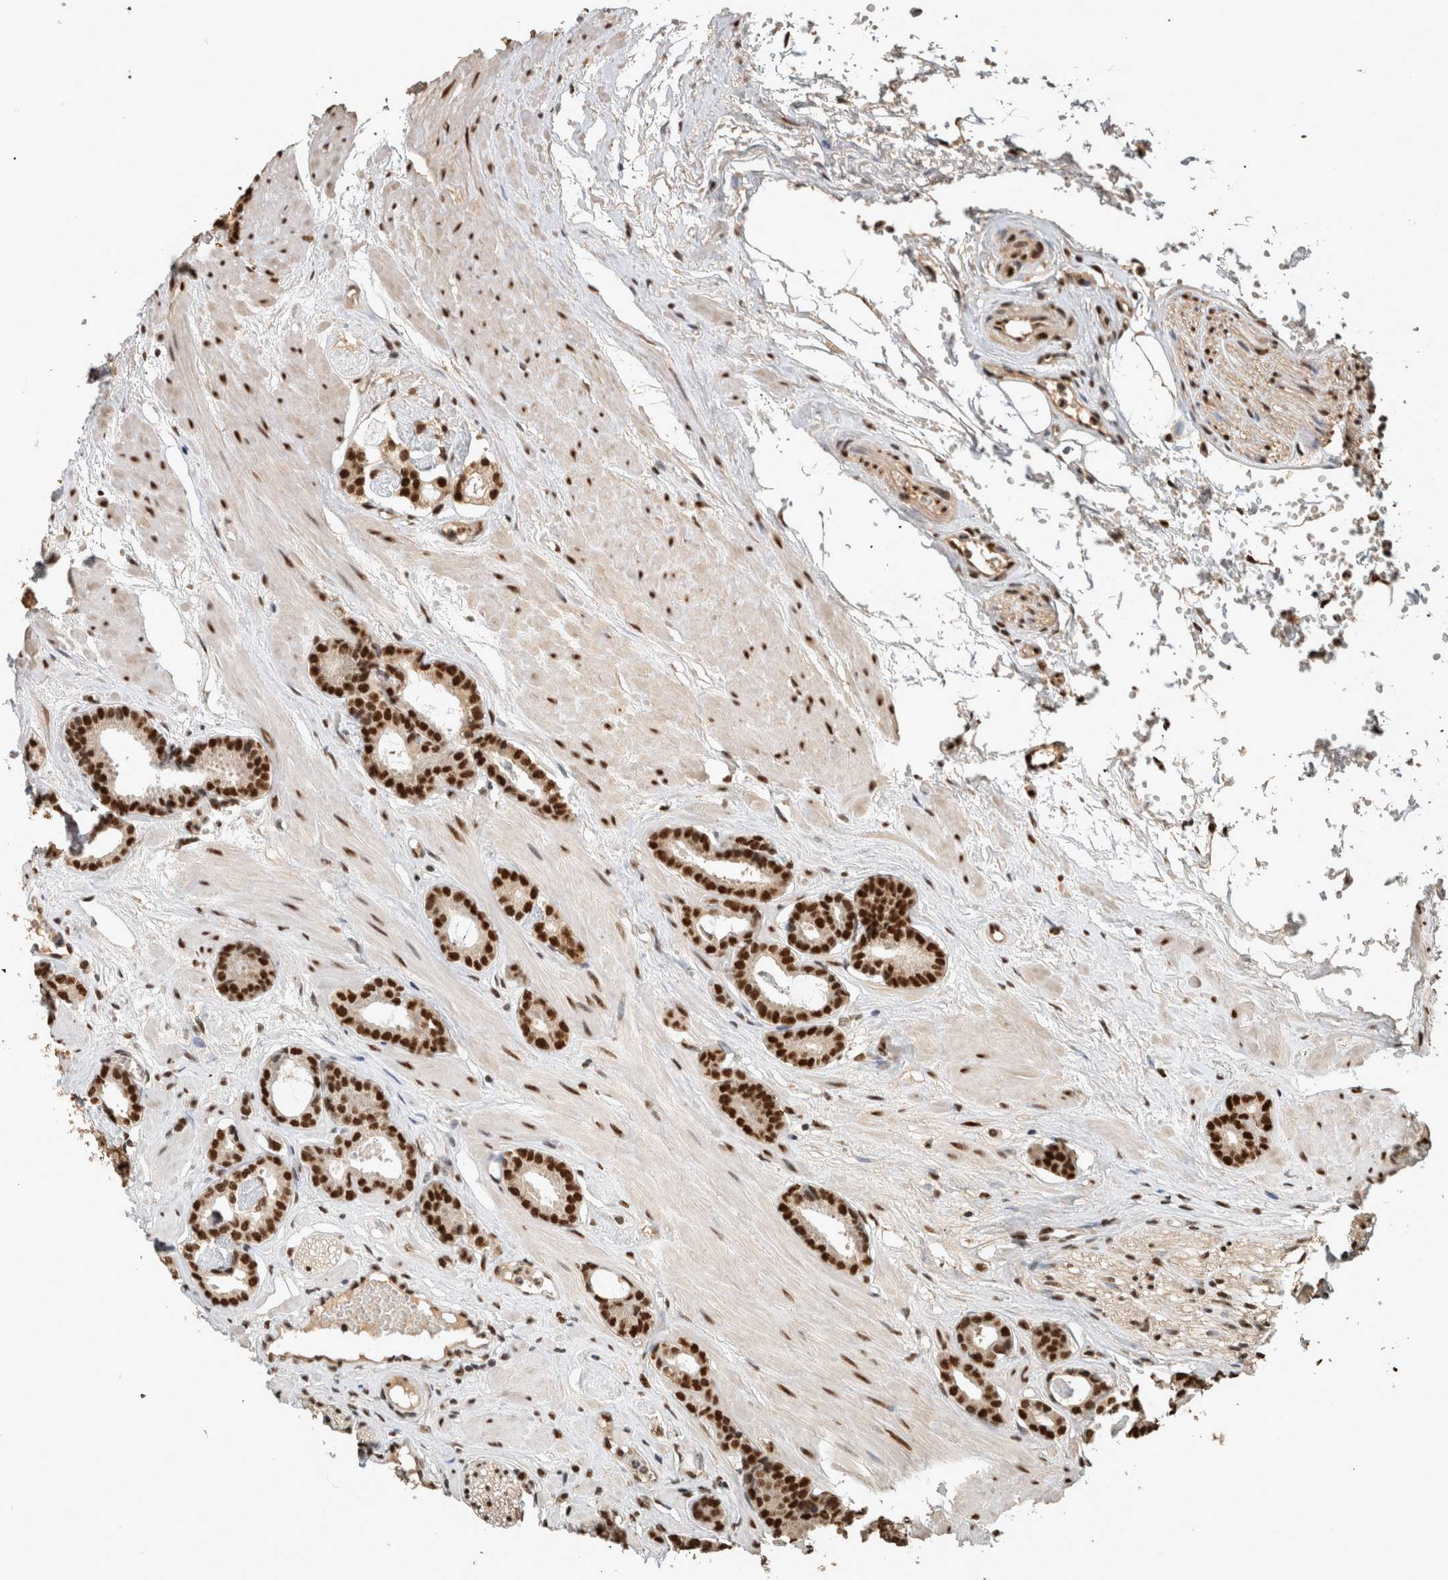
{"staining": {"intensity": "strong", "quantity": ">75%", "location": "nuclear"}, "tissue": "prostate cancer", "cell_type": "Tumor cells", "image_type": "cancer", "snomed": [{"axis": "morphology", "description": "Adenocarcinoma, Low grade"}, {"axis": "topography", "description": "Prostate"}], "caption": "The image displays immunohistochemical staining of prostate cancer. There is strong nuclear expression is present in about >75% of tumor cells.", "gene": "RAD50", "patient": {"sex": "male", "age": 53}}